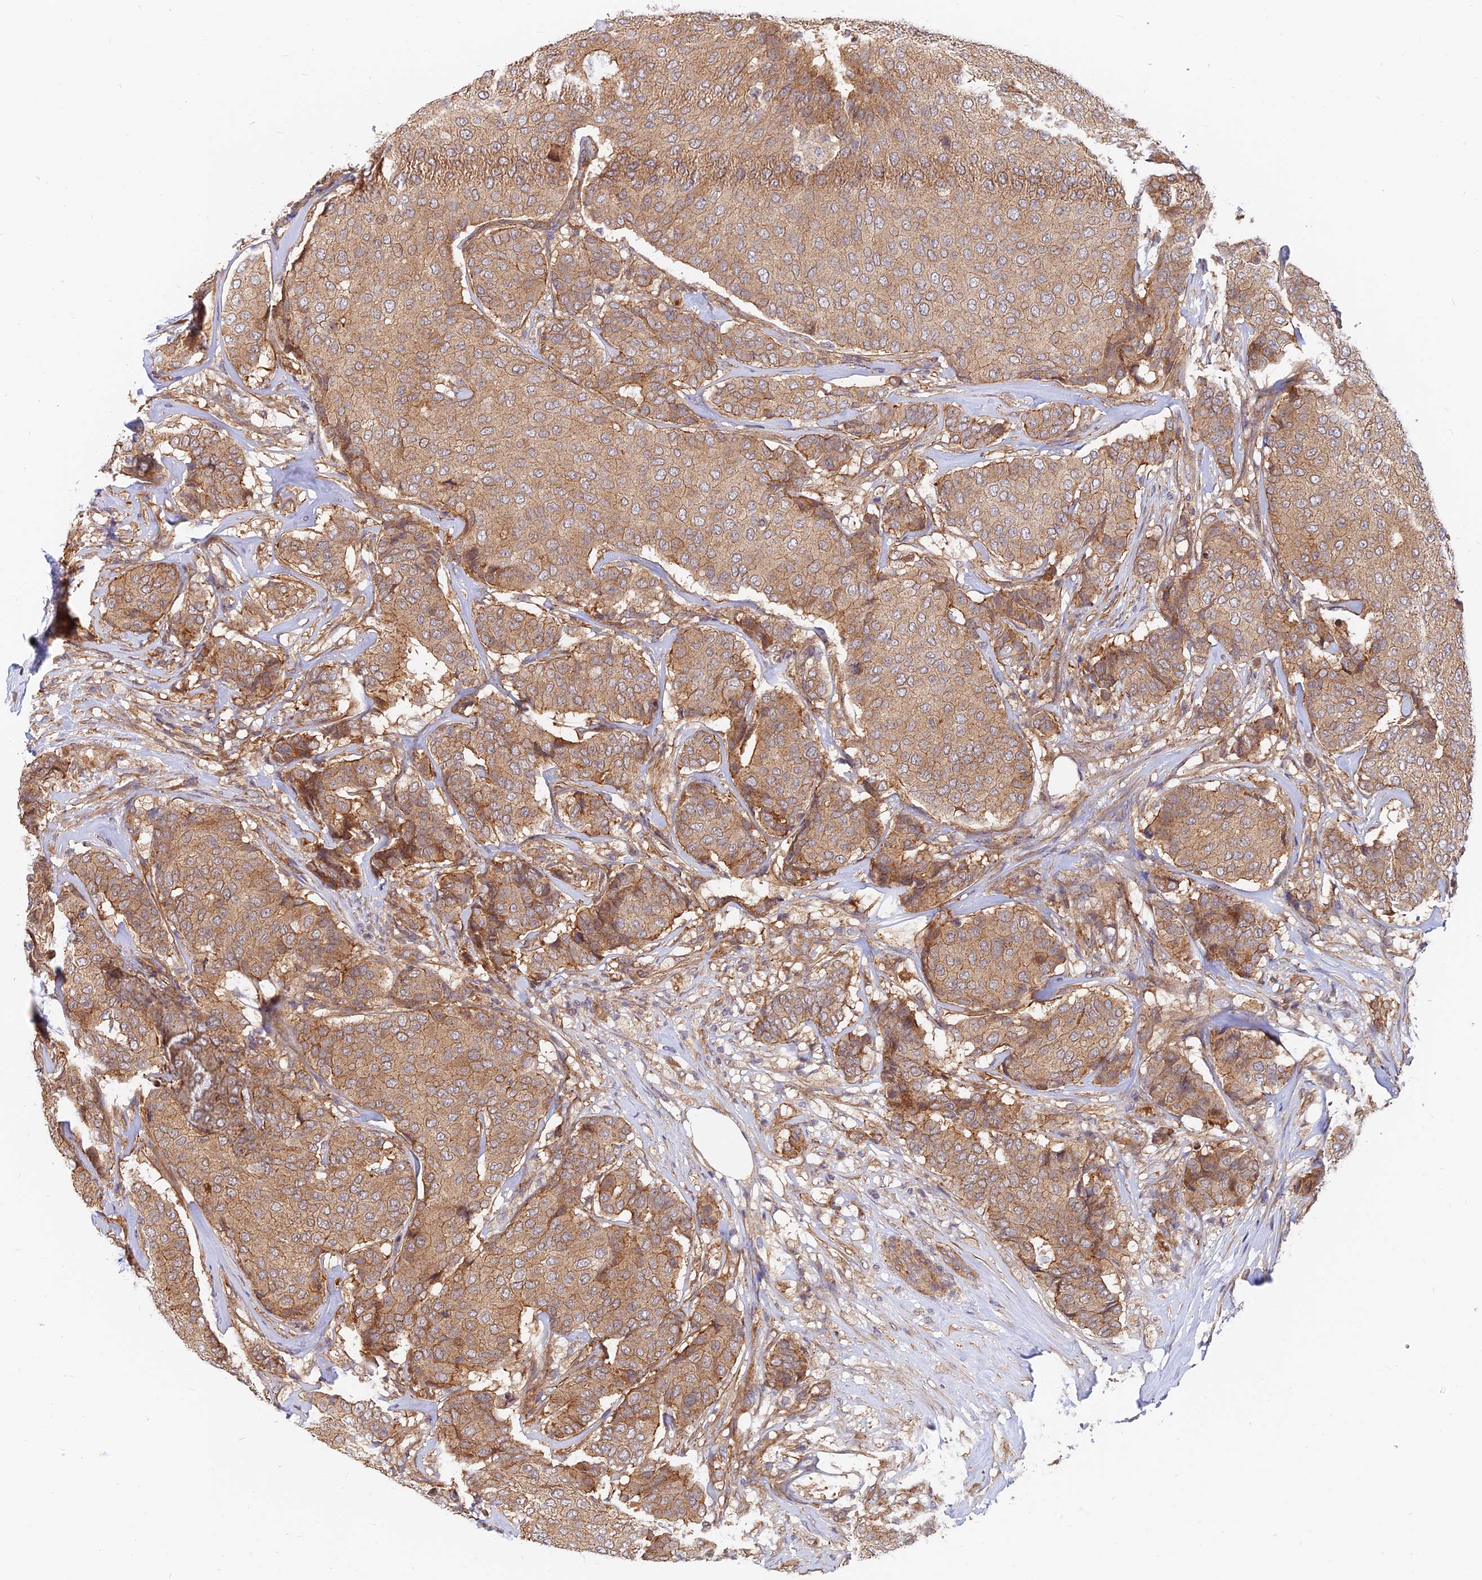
{"staining": {"intensity": "moderate", "quantity": ">75%", "location": "cytoplasmic/membranous"}, "tissue": "breast cancer", "cell_type": "Tumor cells", "image_type": "cancer", "snomed": [{"axis": "morphology", "description": "Duct carcinoma"}, {"axis": "topography", "description": "Breast"}], "caption": "Immunohistochemical staining of human breast cancer shows medium levels of moderate cytoplasmic/membranous protein expression in about >75% of tumor cells.", "gene": "WDR41", "patient": {"sex": "female", "age": 75}}